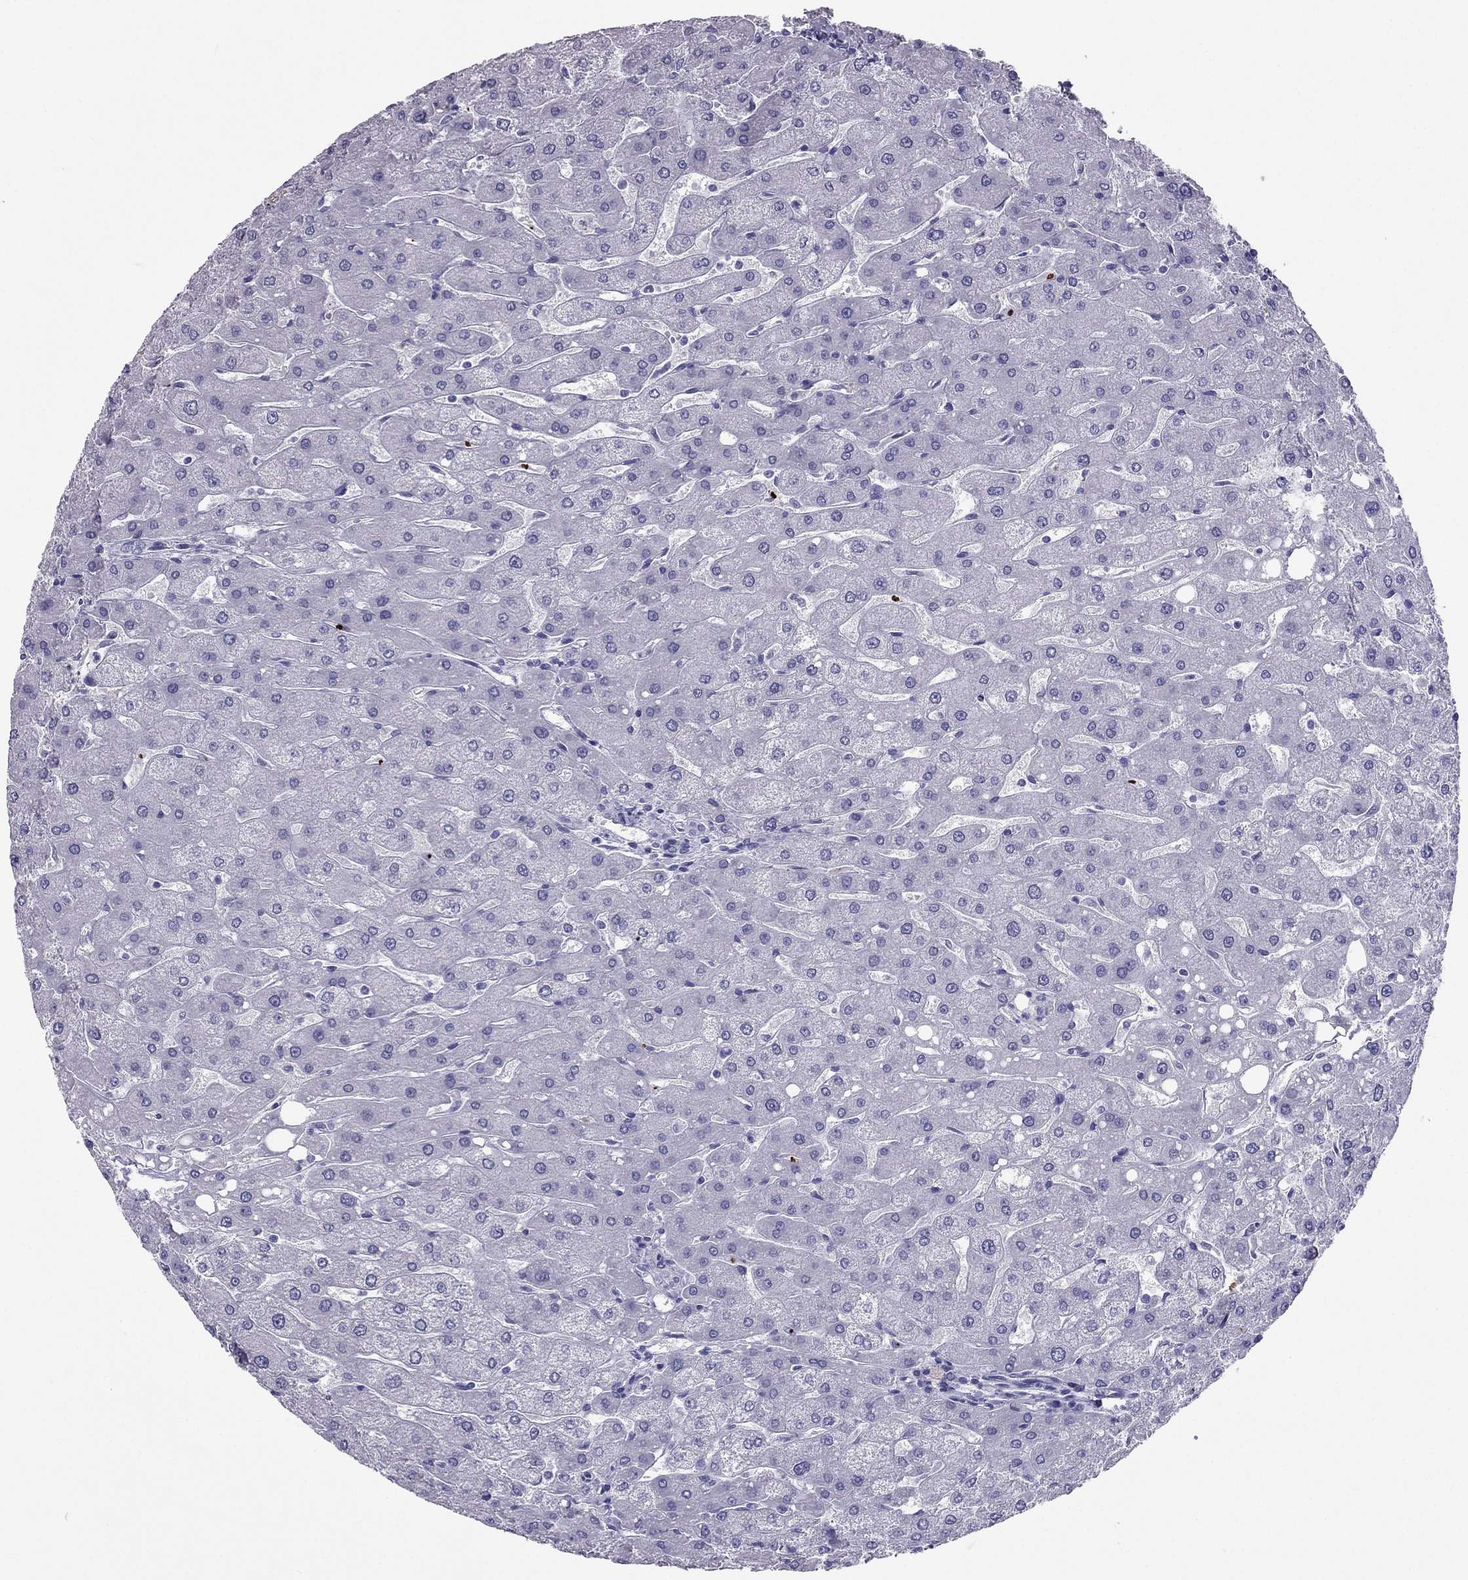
{"staining": {"intensity": "negative", "quantity": "none", "location": "none"}, "tissue": "liver", "cell_type": "Cholangiocytes", "image_type": "normal", "snomed": [{"axis": "morphology", "description": "Normal tissue, NOS"}, {"axis": "topography", "description": "Liver"}], "caption": "Cholangiocytes show no significant staining in unremarkable liver. (DAB IHC with hematoxylin counter stain).", "gene": "PDE6A", "patient": {"sex": "male", "age": 67}}